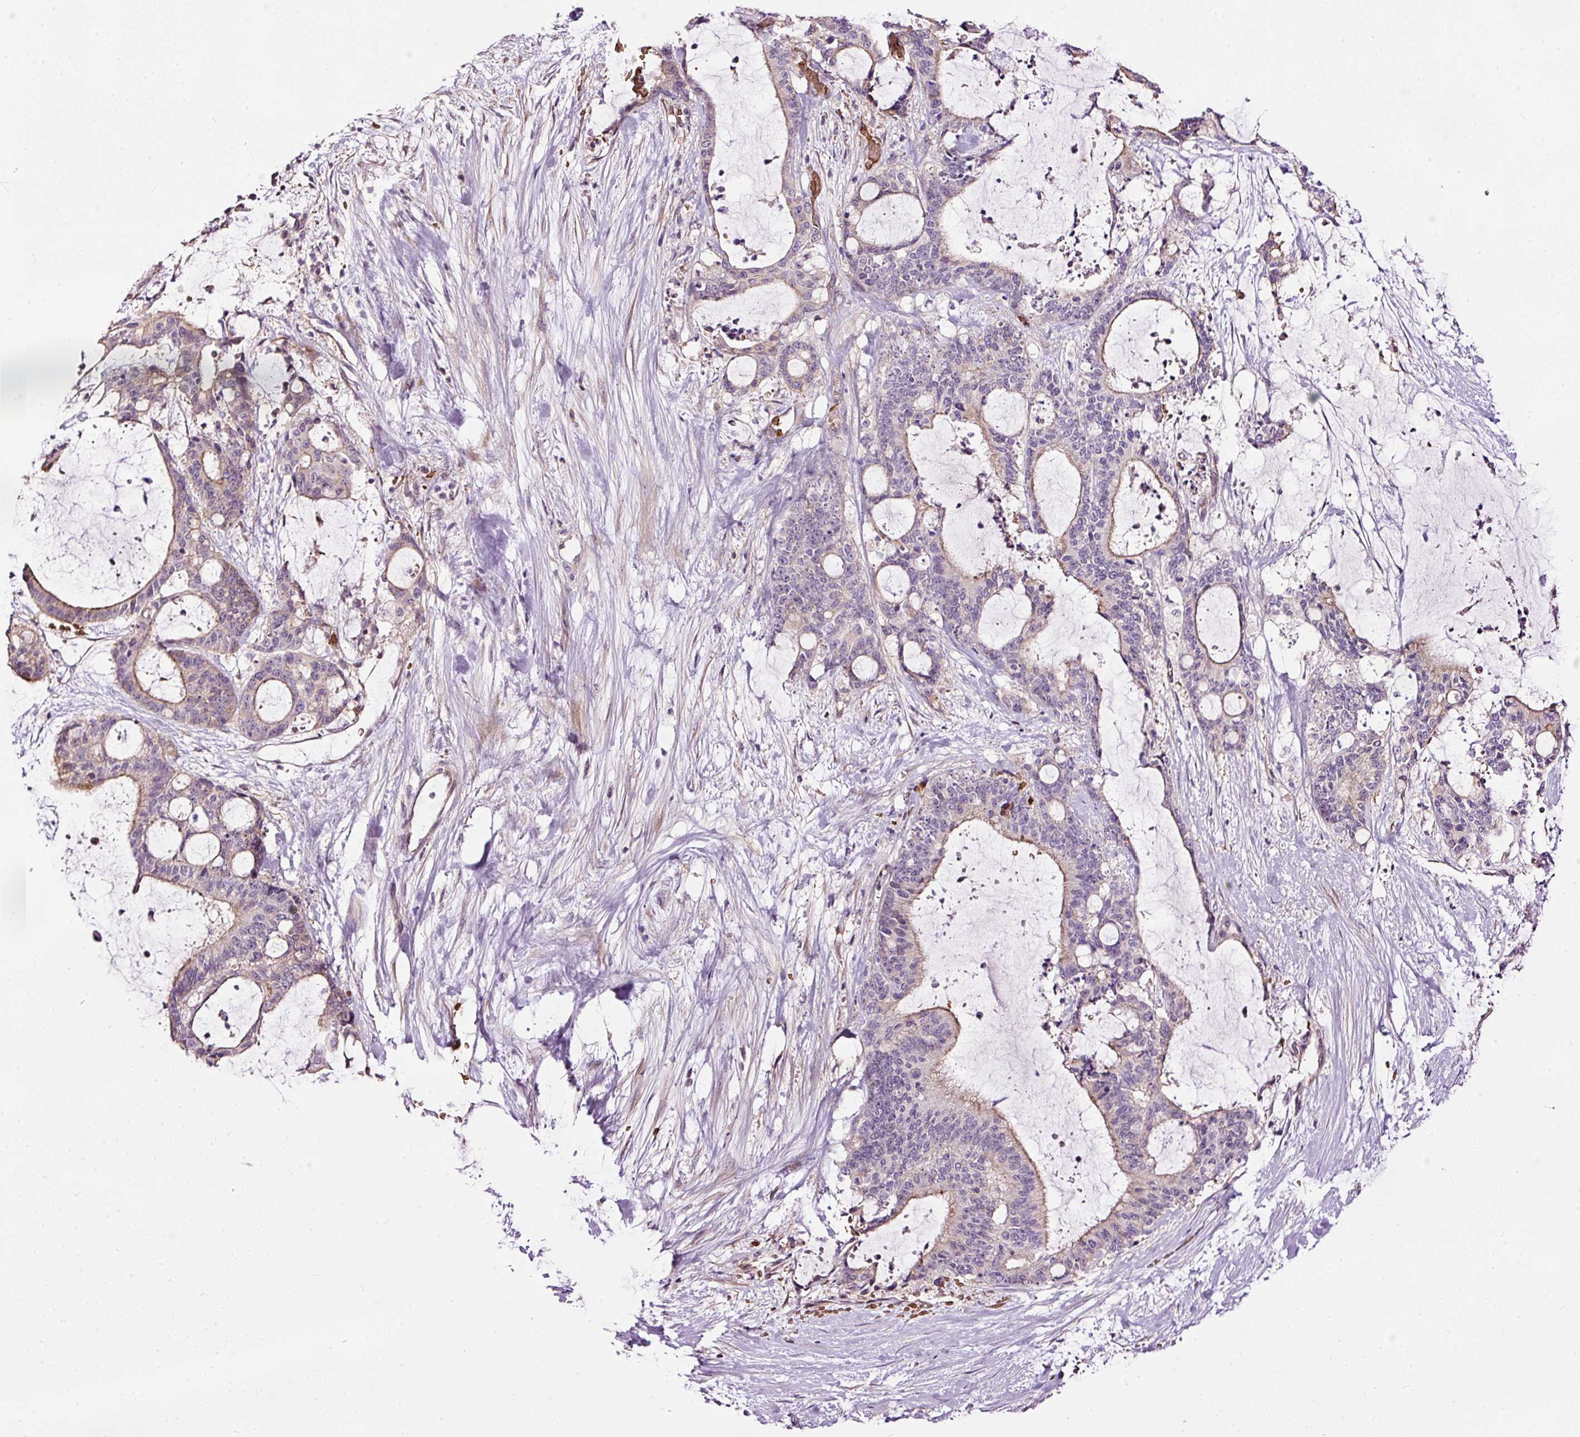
{"staining": {"intensity": "moderate", "quantity": "<25%", "location": "cytoplasmic/membranous"}, "tissue": "liver cancer", "cell_type": "Tumor cells", "image_type": "cancer", "snomed": [{"axis": "morphology", "description": "Normal tissue, NOS"}, {"axis": "morphology", "description": "Cholangiocarcinoma"}, {"axis": "topography", "description": "Liver"}, {"axis": "topography", "description": "Peripheral nerve tissue"}], "caption": "Immunohistochemistry image of neoplastic tissue: human liver cancer stained using IHC demonstrates low levels of moderate protein expression localized specifically in the cytoplasmic/membranous of tumor cells, appearing as a cytoplasmic/membranous brown color.", "gene": "USHBP1", "patient": {"sex": "female", "age": 73}}